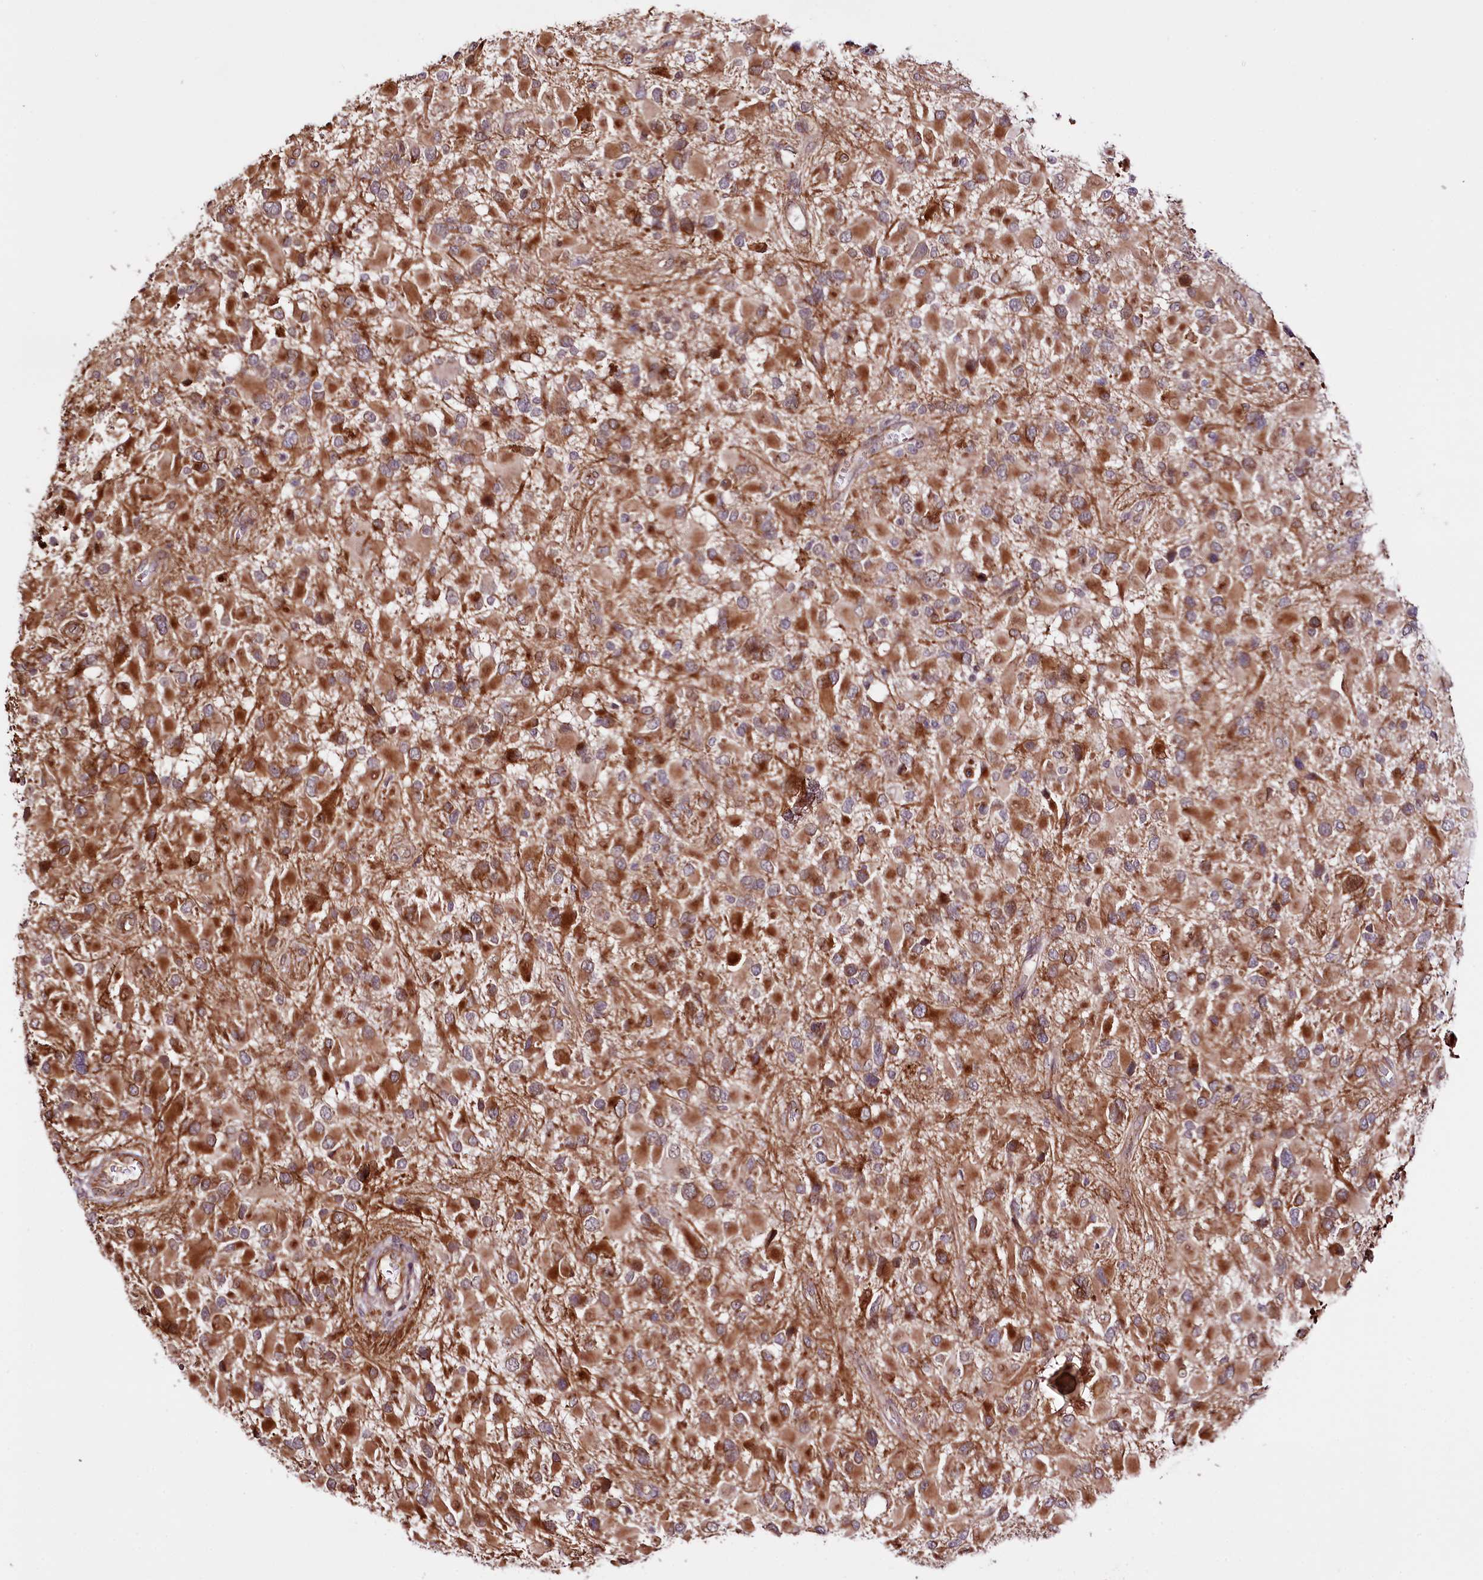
{"staining": {"intensity": "strong", "quantity": ">75%", "location": "cytoplasmic/membranous"}, "tissue": "glioma", "cell_type": "Tumor cells", "image_type": "cancer", "snomed": [{"axis": "morphology", "description": "Glioma, malignant, High grade"}, {"axis": "topography", "description": "Brain"}], "caption": "A brown stain highlights strong cytoplasmic/membranous expression of a protein in human malignant glioma (high-grade) tumor cells. (Brightfield microscopy of DAB IHC at high magnification).", "gene": "CUTC", "patient": {"sex": "male", "age": 53}}